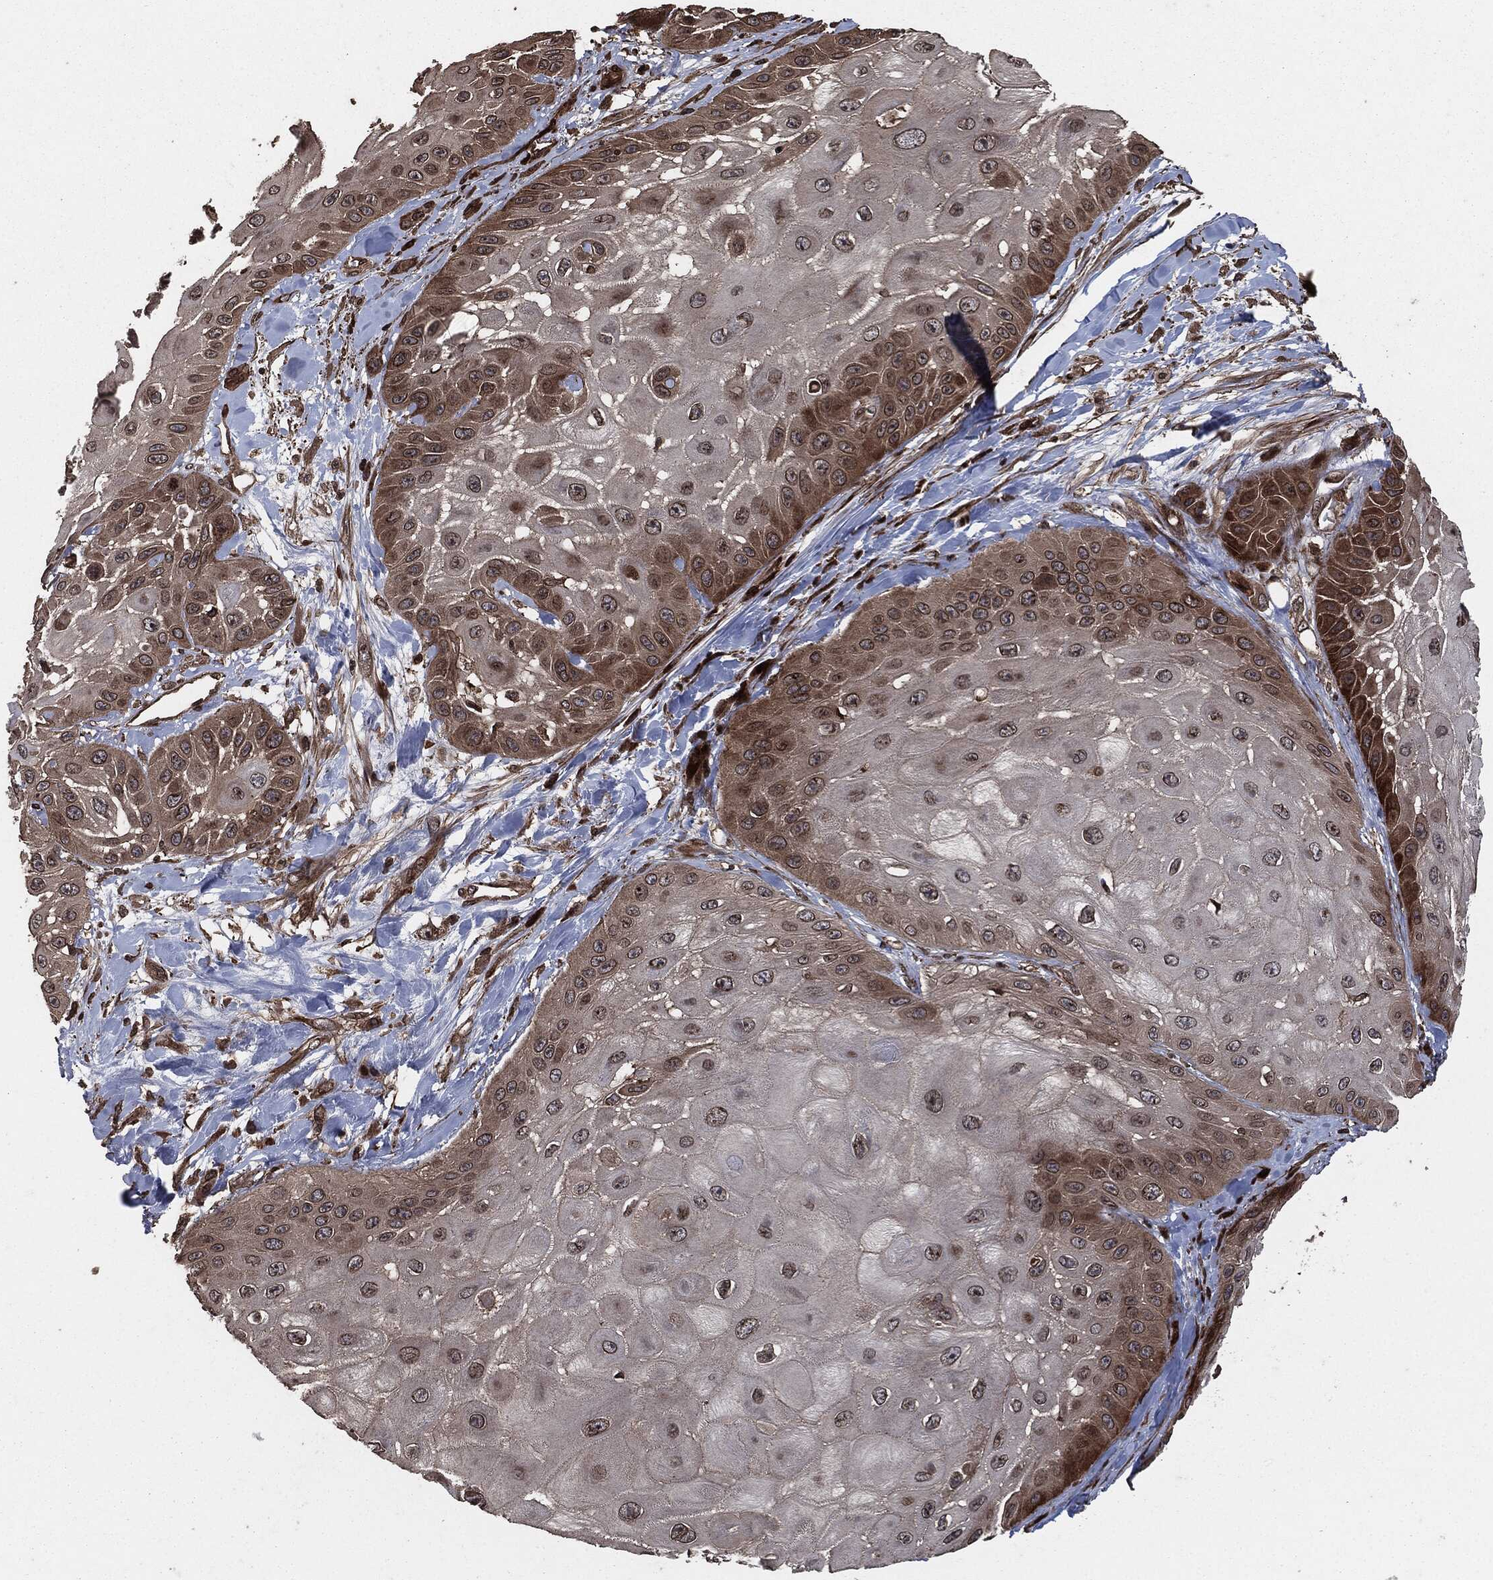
{"staining": {"intensity": "moderate", "quantity": "25%-75%", "location": "cytoplasmic/membranous"}, "tissue": "skin cancer", "cell_type": "Tumor cells", "image_type": "cancer", "snomed": [{"axis": "morphology", "description": "Normal tissue, NOS"}, {"axis": "morphology", "description": "Squamous cell carcinoma, NOS"}, {"axis": "topography", "description": "Skin"}], "caption": "Skin squamous cell carcinoma stained with IHC reveals moderate cytoplasmic/membranous staining in about 25%-75% of tumor cells.", "gene": "IFIT1", "patient": {"sex": "male", "age": 79}}